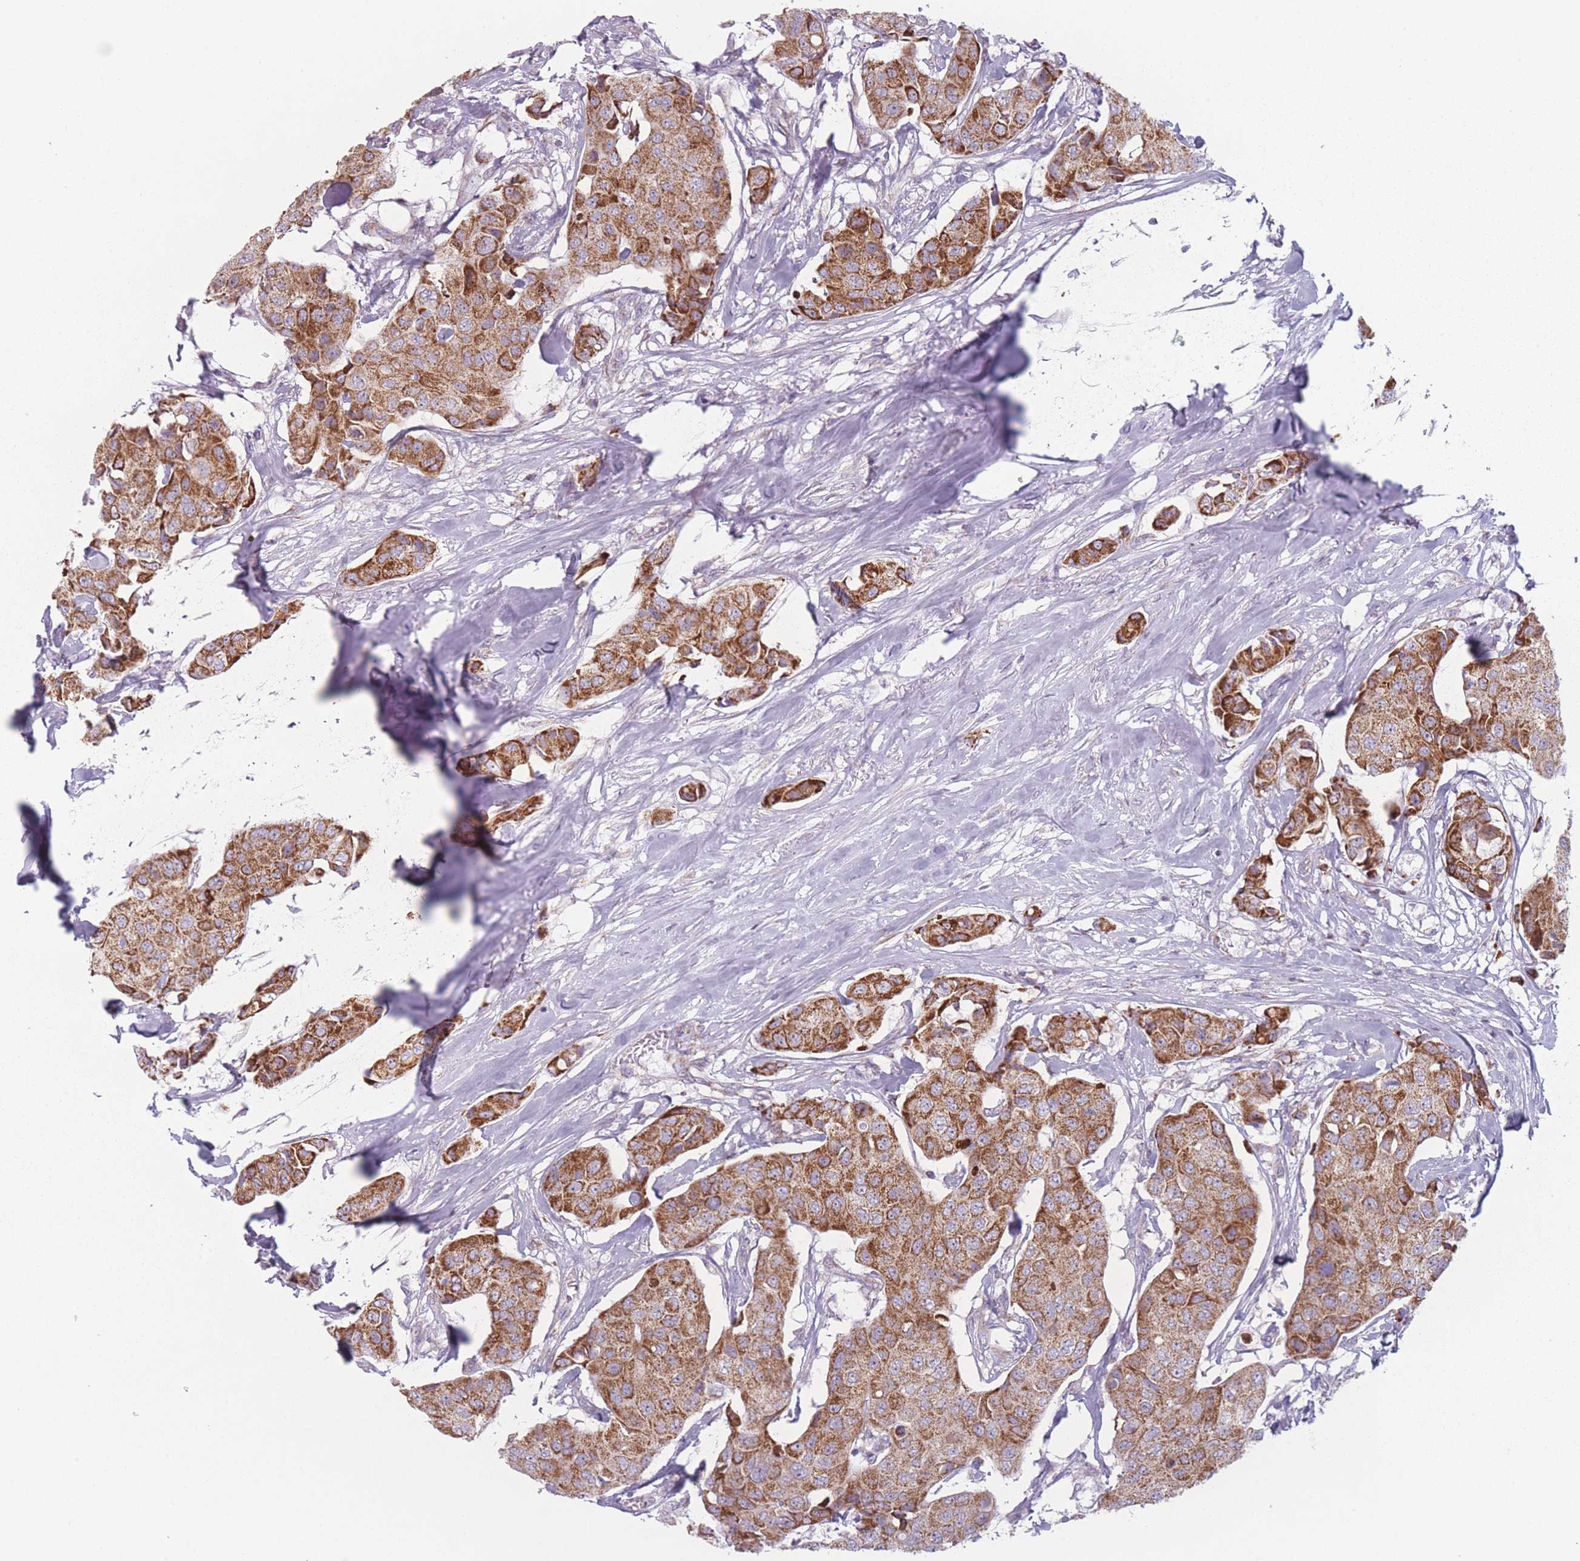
{"staining": {"intensity": "strong", "quantity": ">75%", "location": "cytoplasmic/membranous"}, "tissue": "breast cancer", "cell_type": "Tumor cells", "image_type": "cancer", "snomed": [{"axis": "morphology", "description": "Duct carcinoma"}, {"axis": "topography", "description": "Breast"}], "caption": "A photomicrograph of breast intraductal carcinoma stained for a protein reveals strong cytoplasmic/membranous brown staining in tumor cells.", "gene": "DCHS1", "patient": {"sex": "female", "age": 80}}